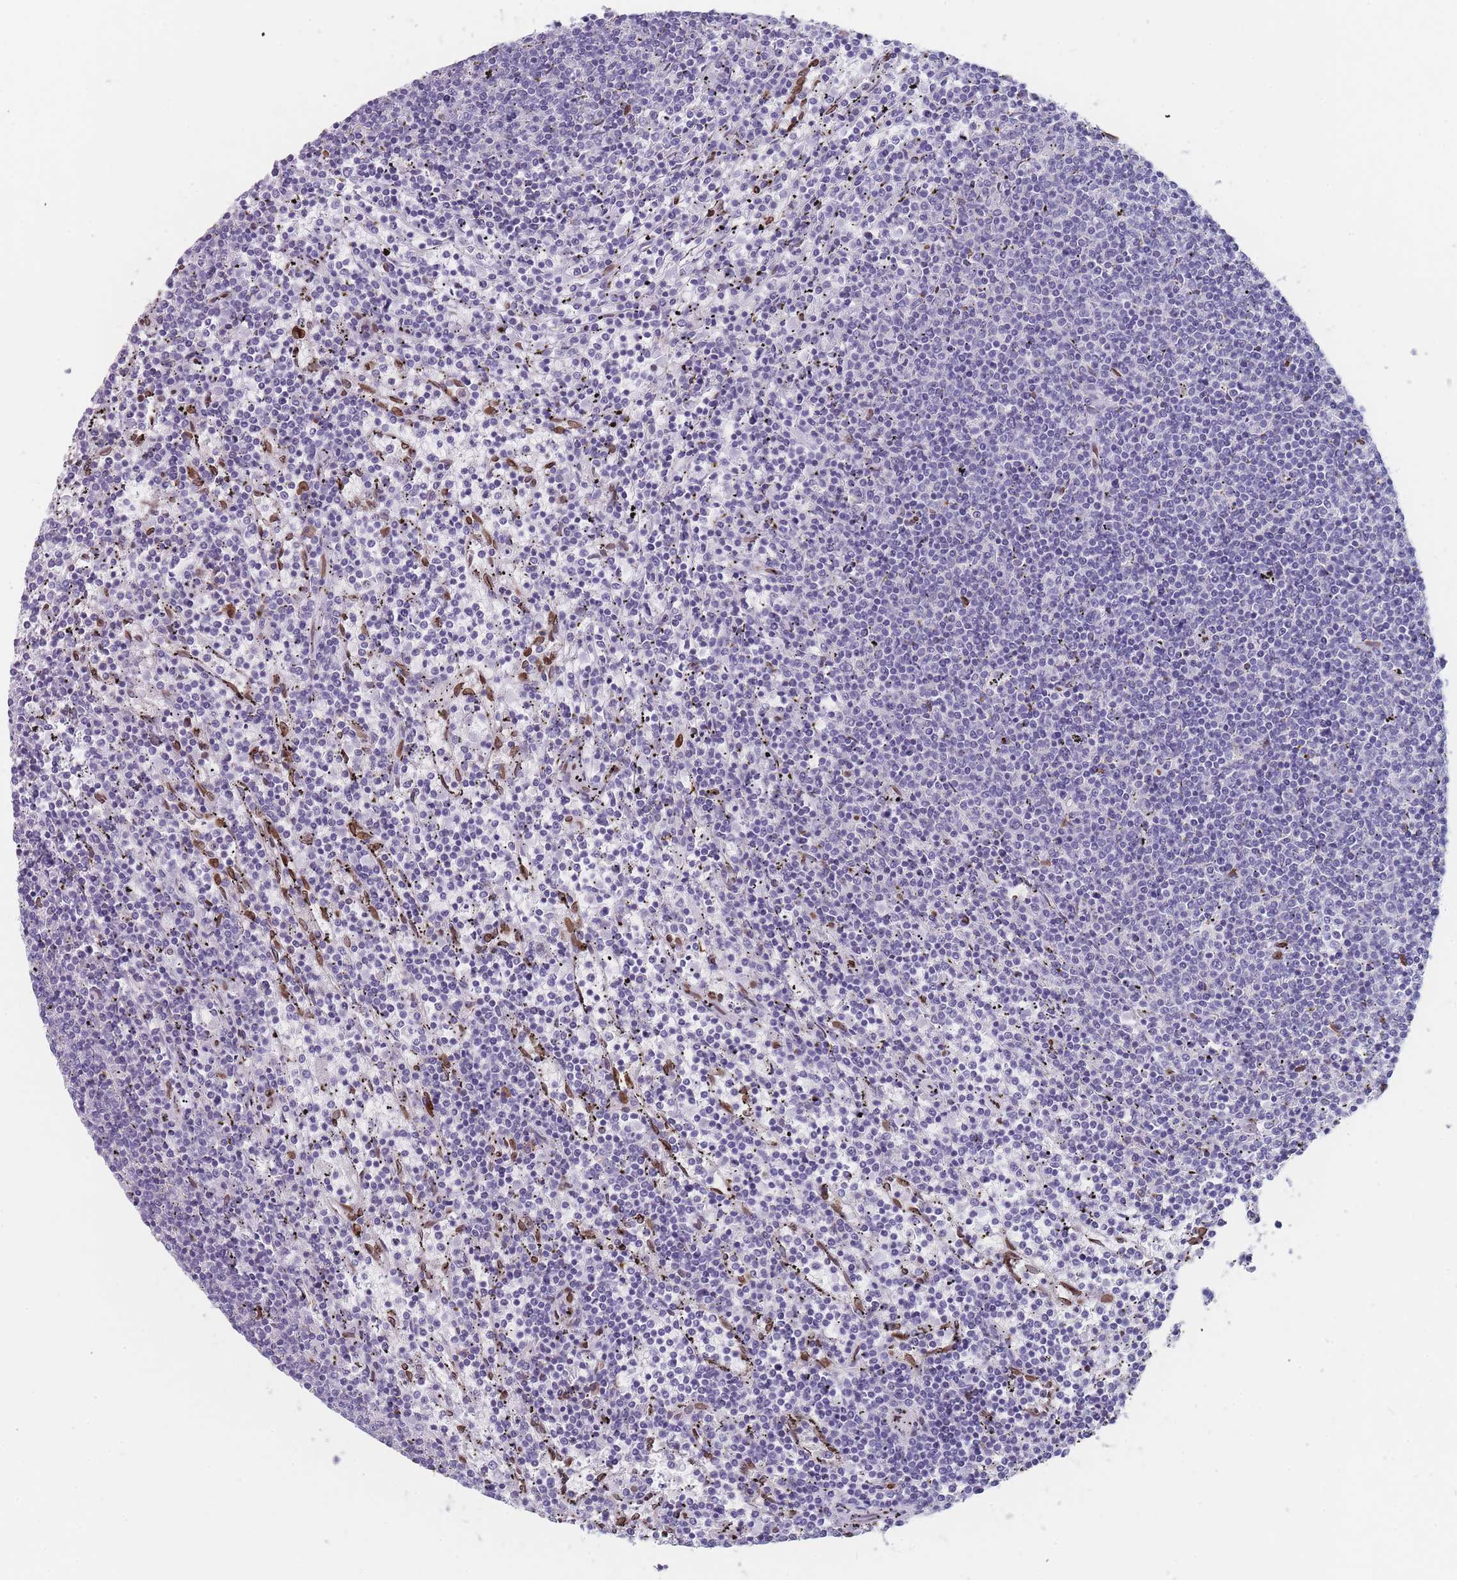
{"staining": {"intensity": "negative", "quantity": "none", "location": "none"}, "tissue": "lymphoma", "cell_type": "Tumor cells", "image_type": "cancer", "snomed": [{"axis": "morphology", "description": "Malignant lymphoma, non-Hodgkin's type, Low grade"}, {"axis": "topography", "description": "Spleen"}], "caption": "Human low-grade malignant lymphoma, non-Hodgkin's type stained for a protein using immunohistochemistry (IHC) demonstrates no expression in tumor cells.", "gene": "ZBTB1", "patient": {"sex": "female", "age": 50}}